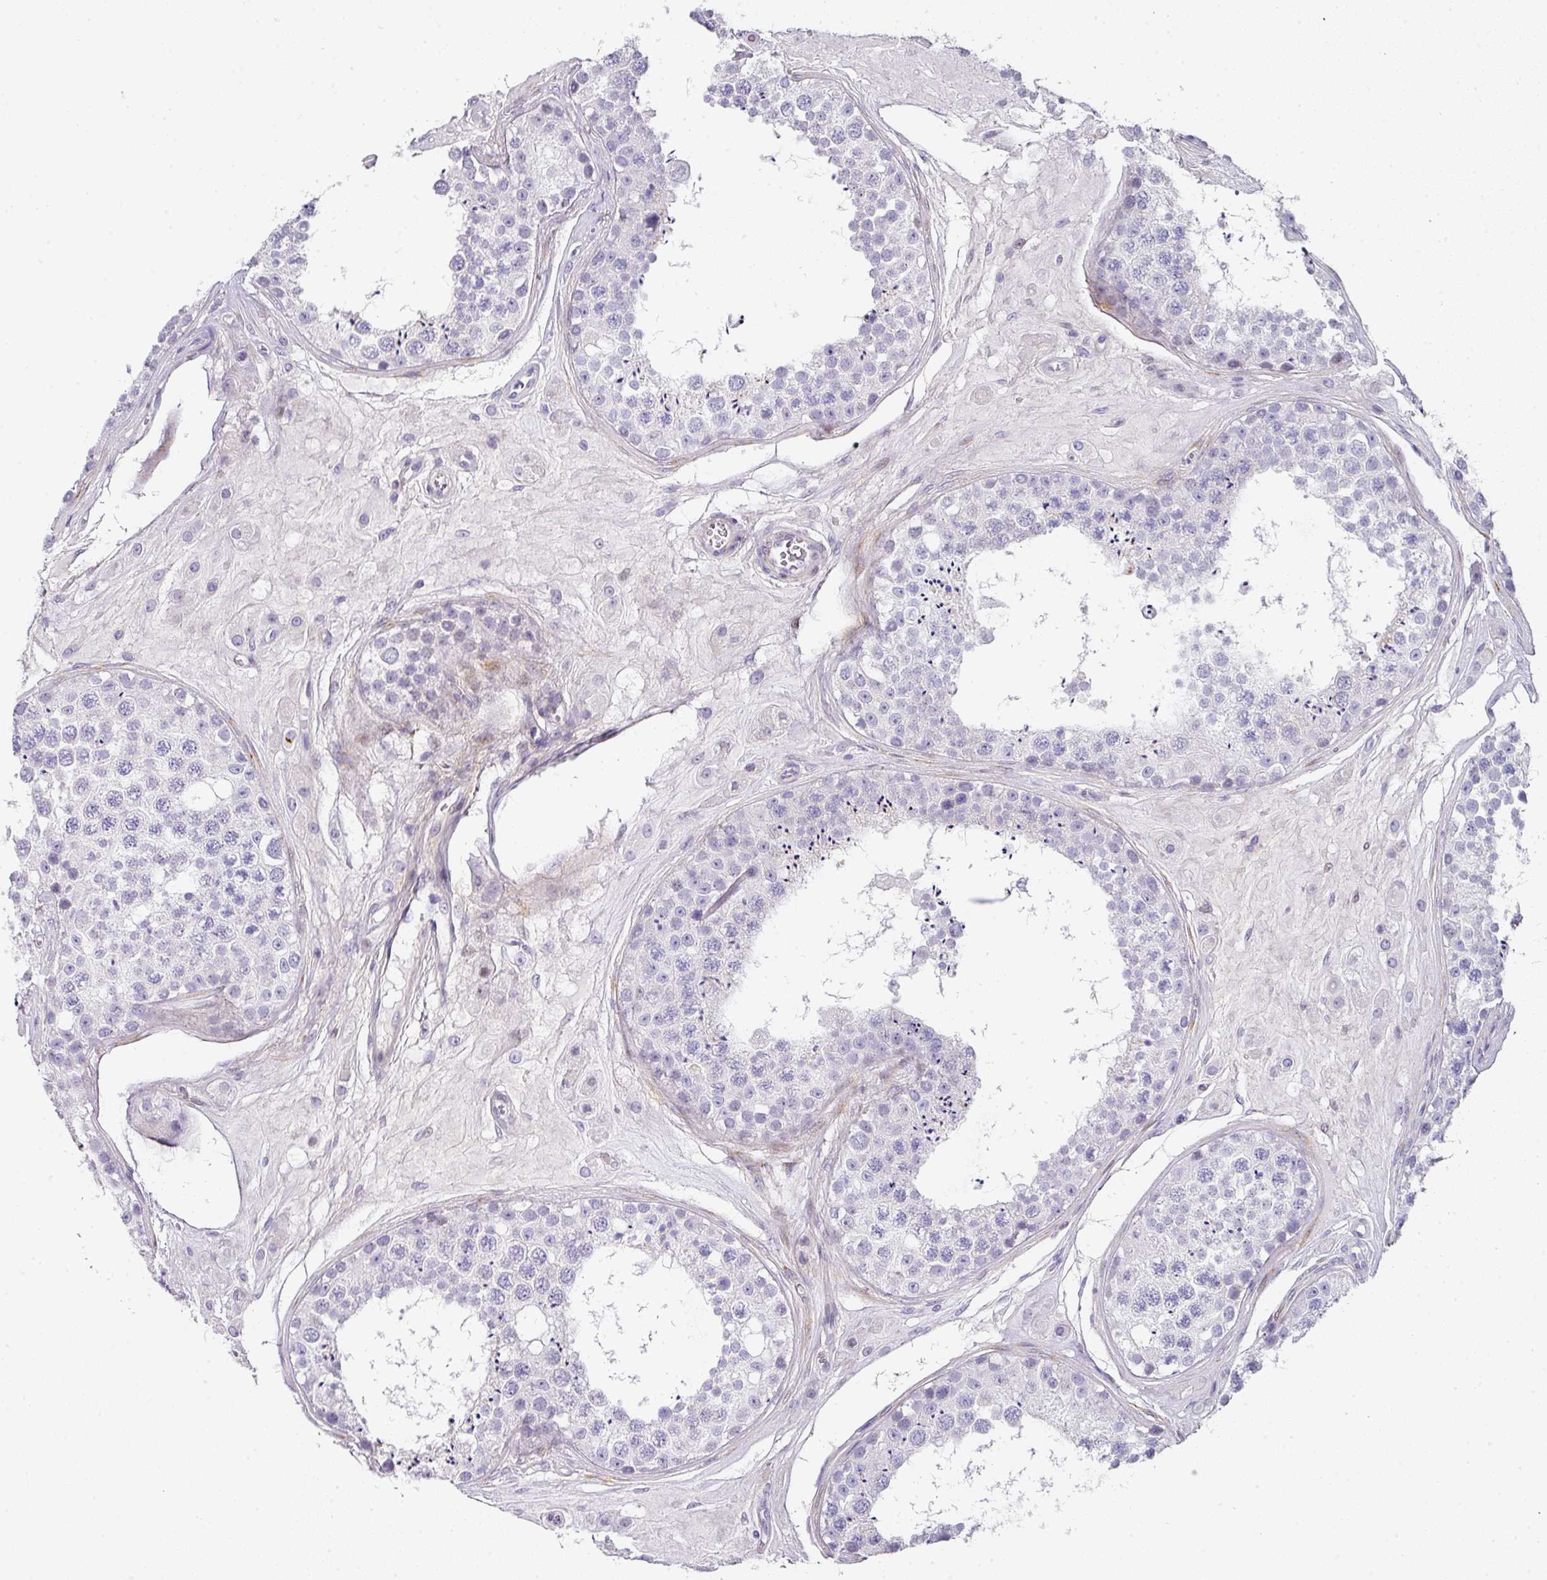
{"staining": {"intensity": "strong", "quantity": "<25%", "location": "cytoplasmic/membranous"}, "tissue": "testis", "cell_type": "Cells in seminiferous ducts", "image_type": "normal", "snomed": [{"axis": "morphology", "description": "Normal tissue, NOS"}, {"axis": "topography", "description": "Testis"}], "caption": "A medium amount of strong cytoplasmic/membranous staining is identified in approximately <25% of cells in seminiferous ducts in unremarkable testis.", "gene": "ANKRD29", "patient": {"sex": "male", "age": 25}}